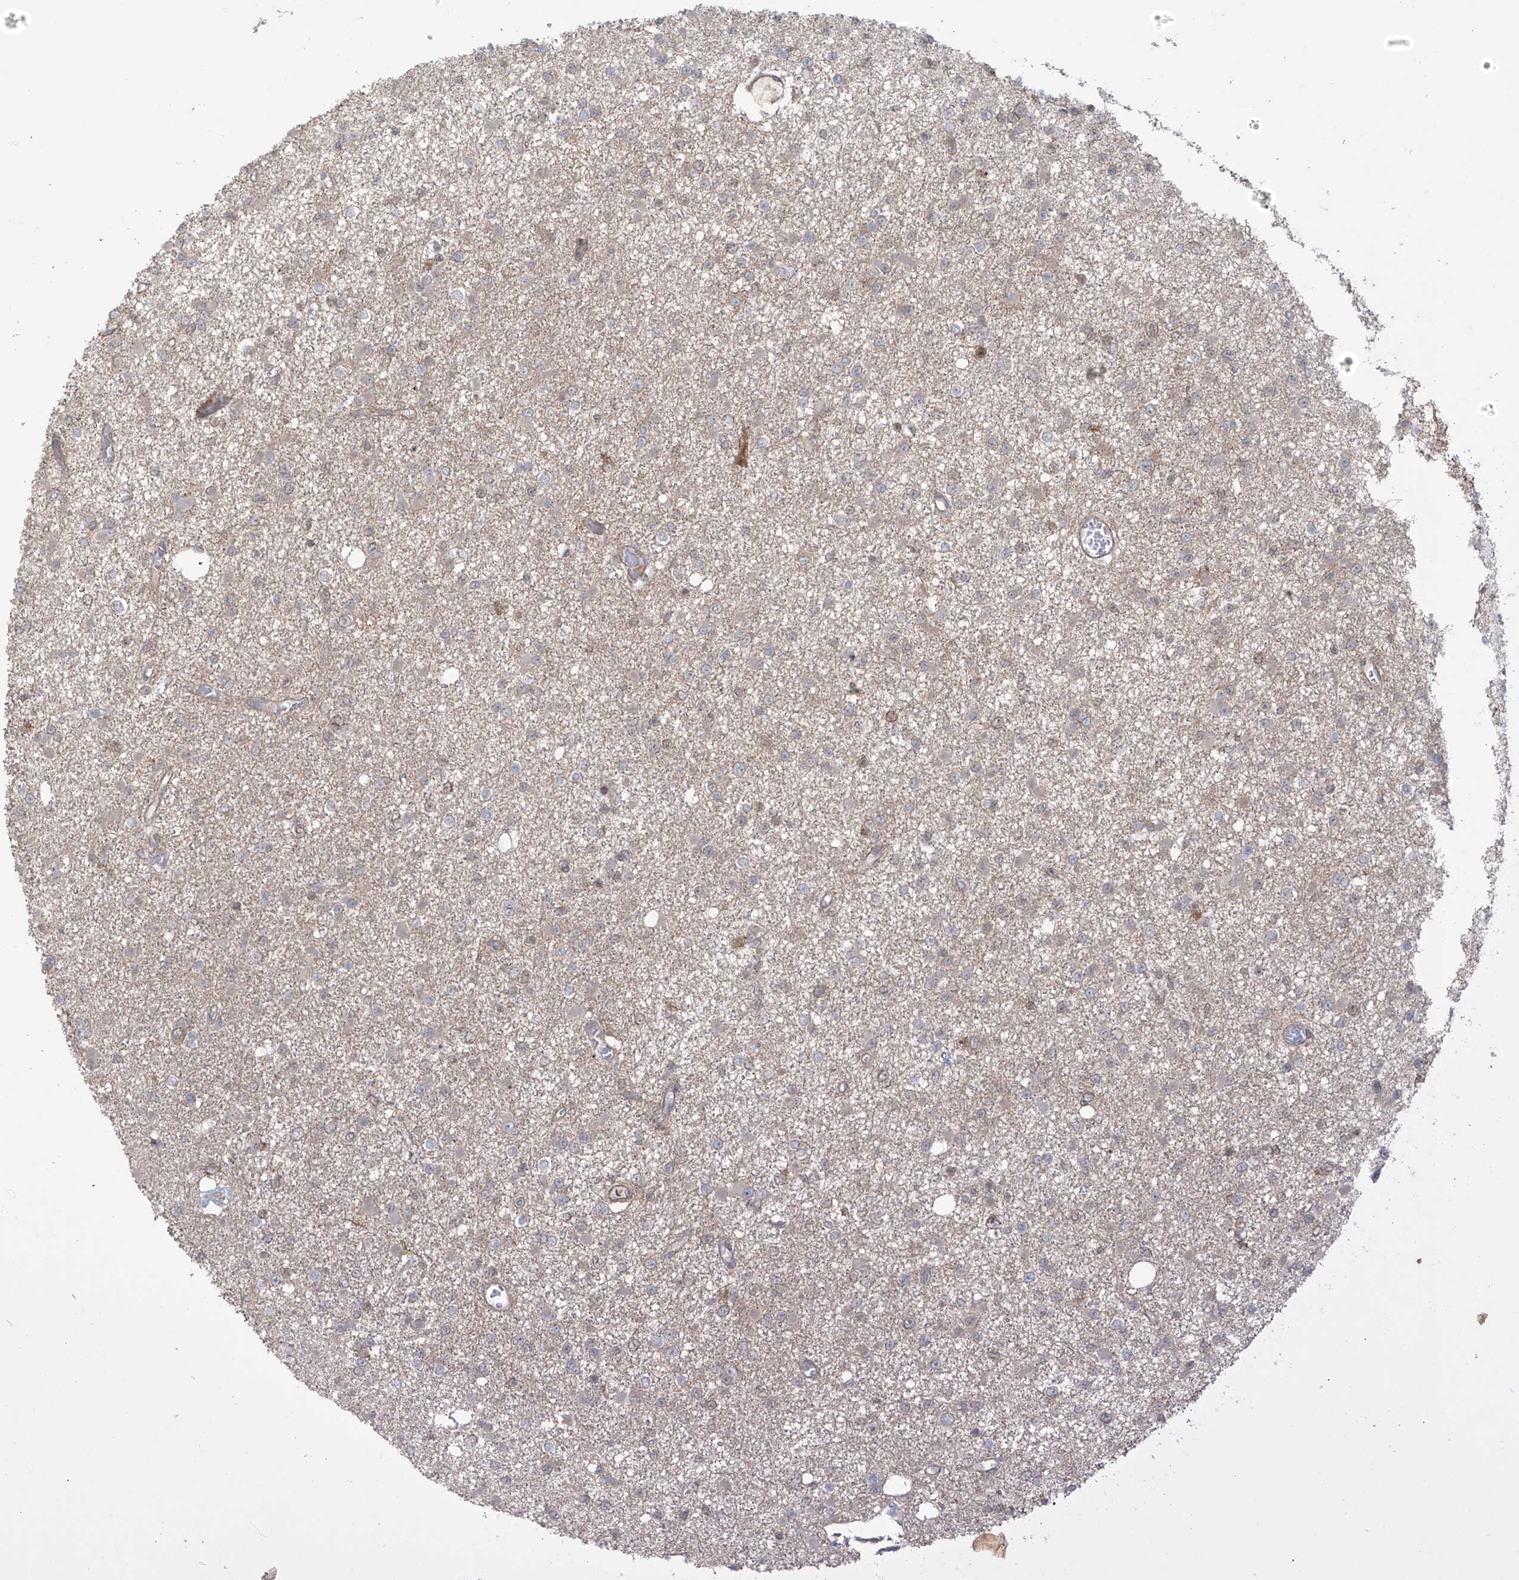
{"staining": {"intensity": "negative", "quantity": "none", "location": "none"}, "tissue": "glioma", "cell_type": "Tumor cells", "image_type": "cancer", "snomed": [{"axis": "morphology", "description": "Glioma, malignant, Low grade"}, {"axis": "topography", "description": "Brain"}], "caption": "Tumor cells are negative for protein expression in human malignant glioma (low-grade).", "gene": "LRRC74A", "patient": {"sex": "female", "age": 22}}